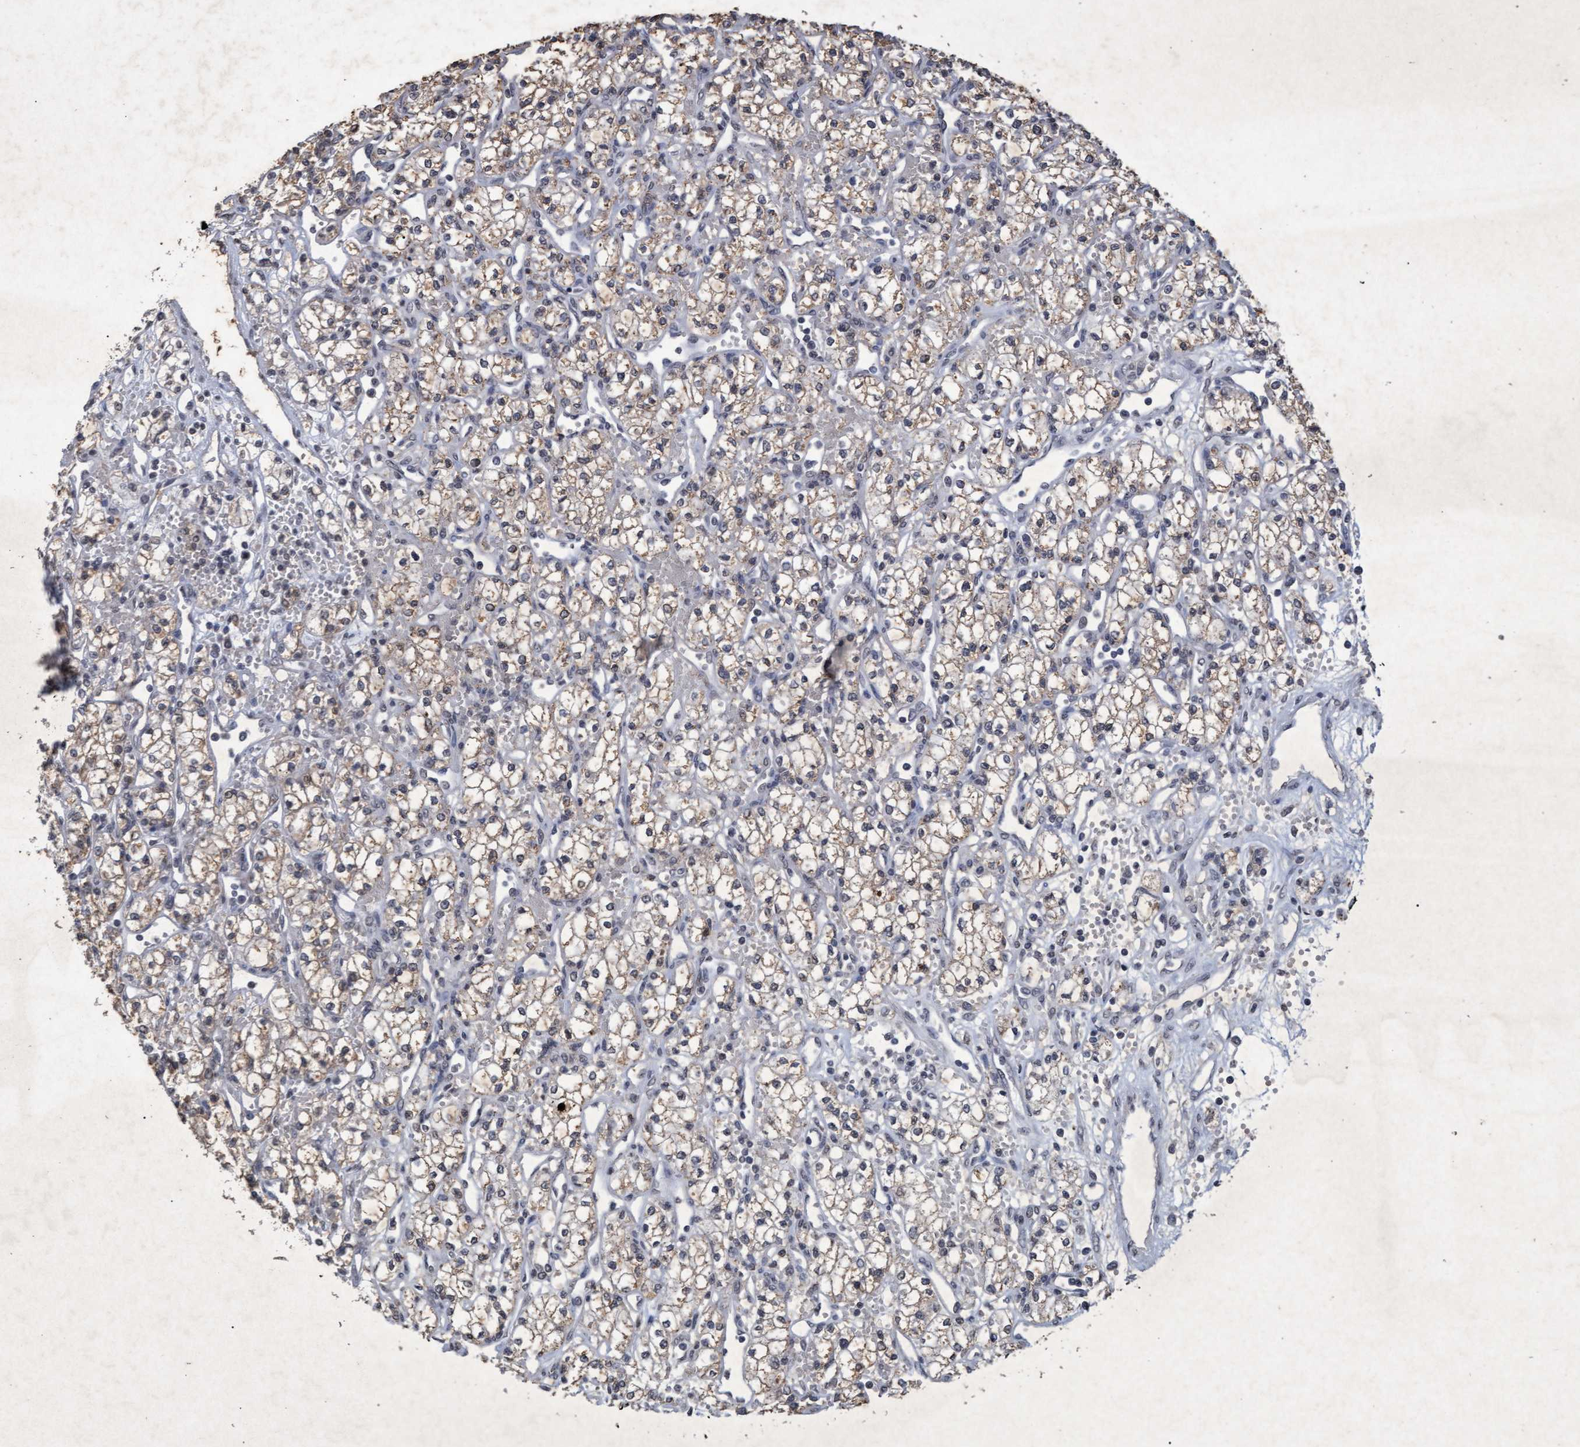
{"staining": {"intensity": "weak", "quantity": "25%-75%", "location": "cytoplasmic/membranous"}, "tissue": "renal cancer", "cell_type": "Tumor cells", "image_type": "cancer", "snomed": [{"axis": "morphology", "description": "Adenocarcinoma, NOS"}, {"axis": "topography", "description": "Kidney"}], "caption": "Immunohistochemical staining of adenocarcinoma (renal) shows low levels of weak cytoplasmic/membranous protein staining in about 25%-75% of tumor cells.", "gene": "GALC", "patient": {"sex": "male", "age": 59}}